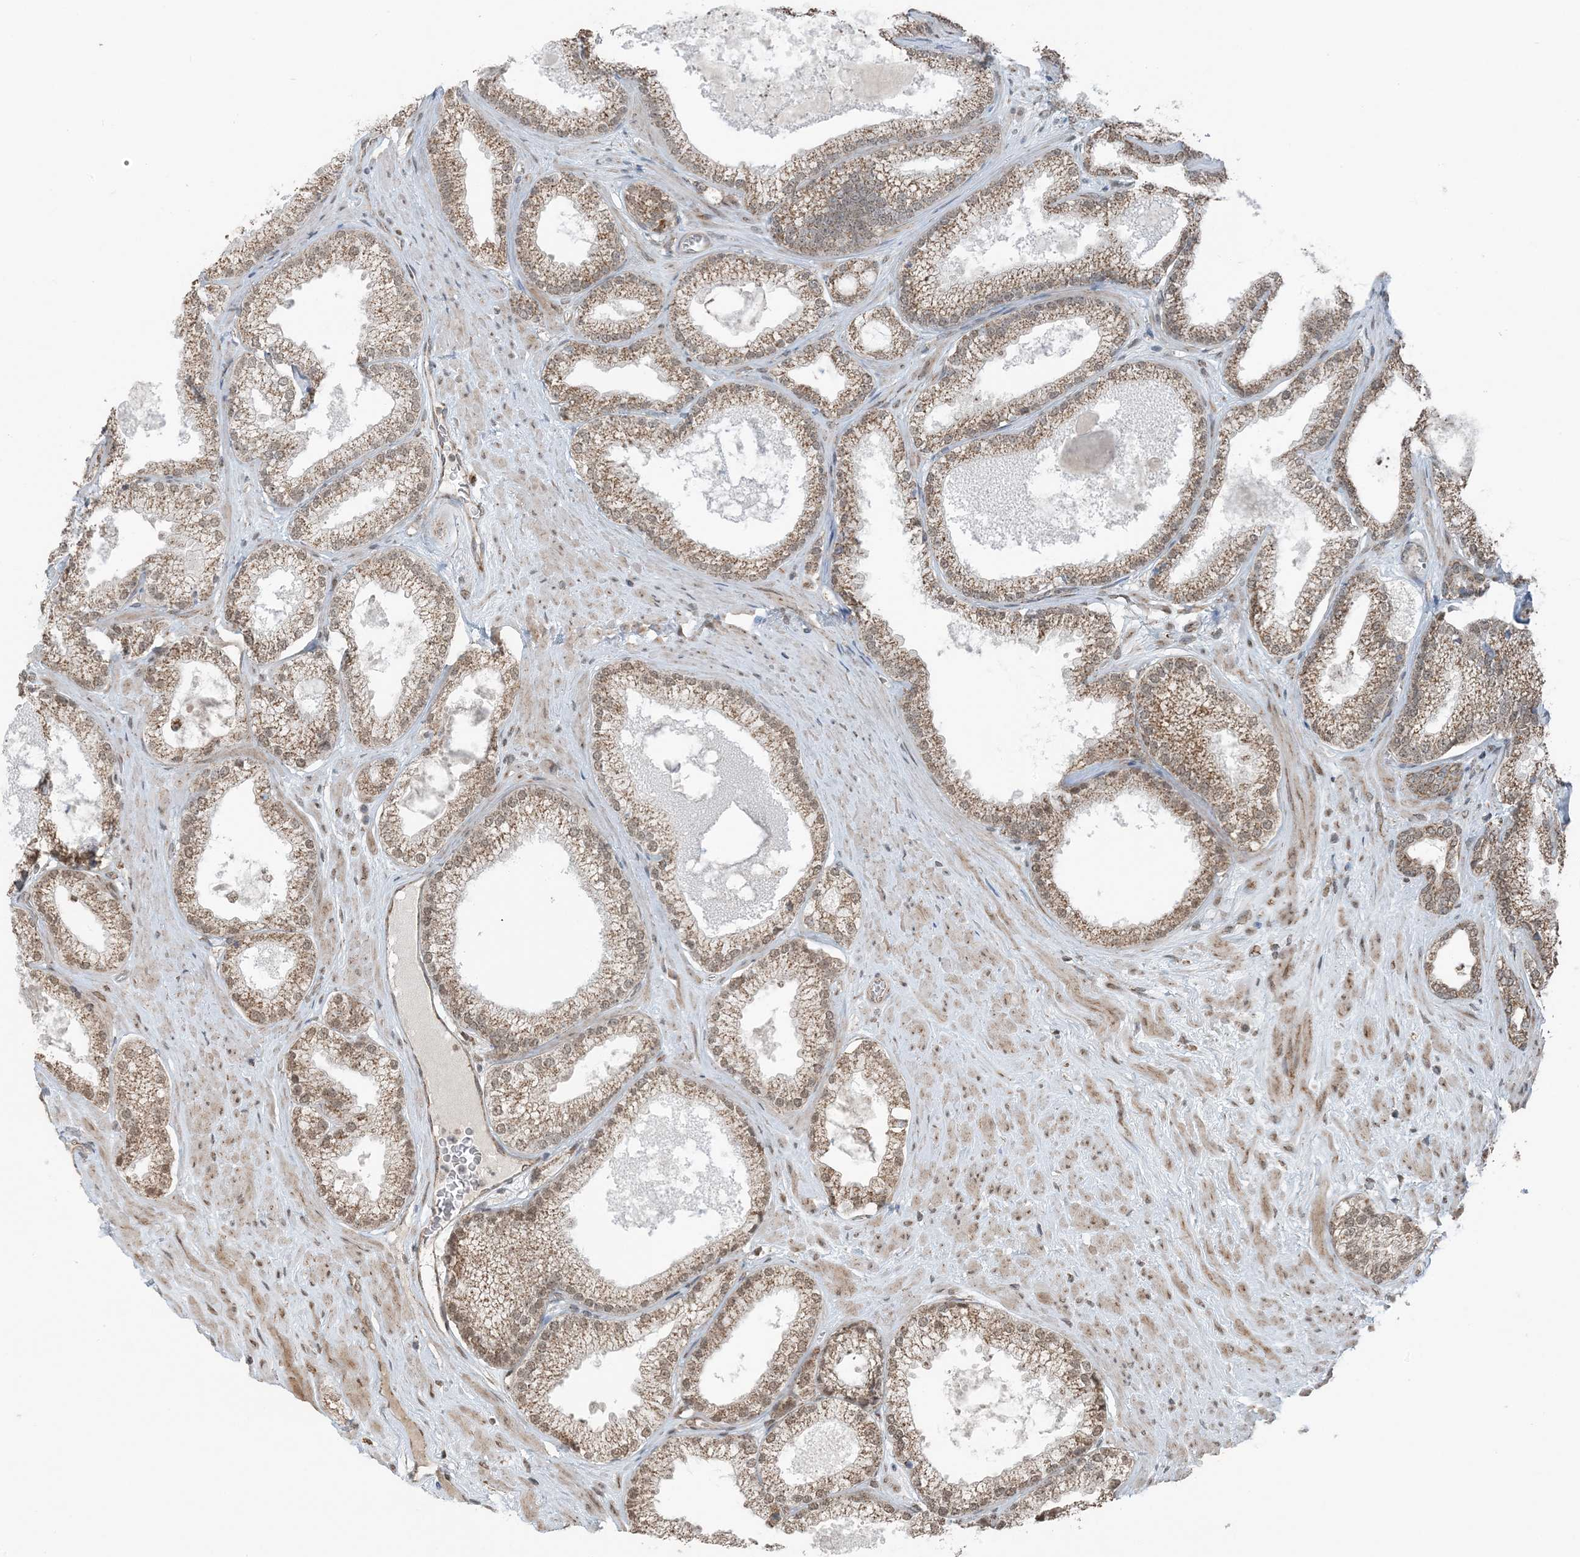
{"staining": {"intensity": "moderate", "quantity": ">75%", "location": "cytoplasmic/membranous,nuclear"}, "tissue": "prostate cancer", "cell_type": "Tumor cells", "image_type": "cancer", "snomed": [{"axis": "morphology", "description": "Adenocarcinoma, Low grade"}, {"axis": "topography", "description": "Prostate"}], "caption": "This micrograph demonstrates immunohistochemistry (IHC) staining of prostate cancer (adenocarcinoma (low-grade)), with medium moderate cytoplasmic/membranous and nuclear staining in approximately >75% of tumor cells.", "gene": "PILRB", "patient": {"sex": "male", "age": 62}}